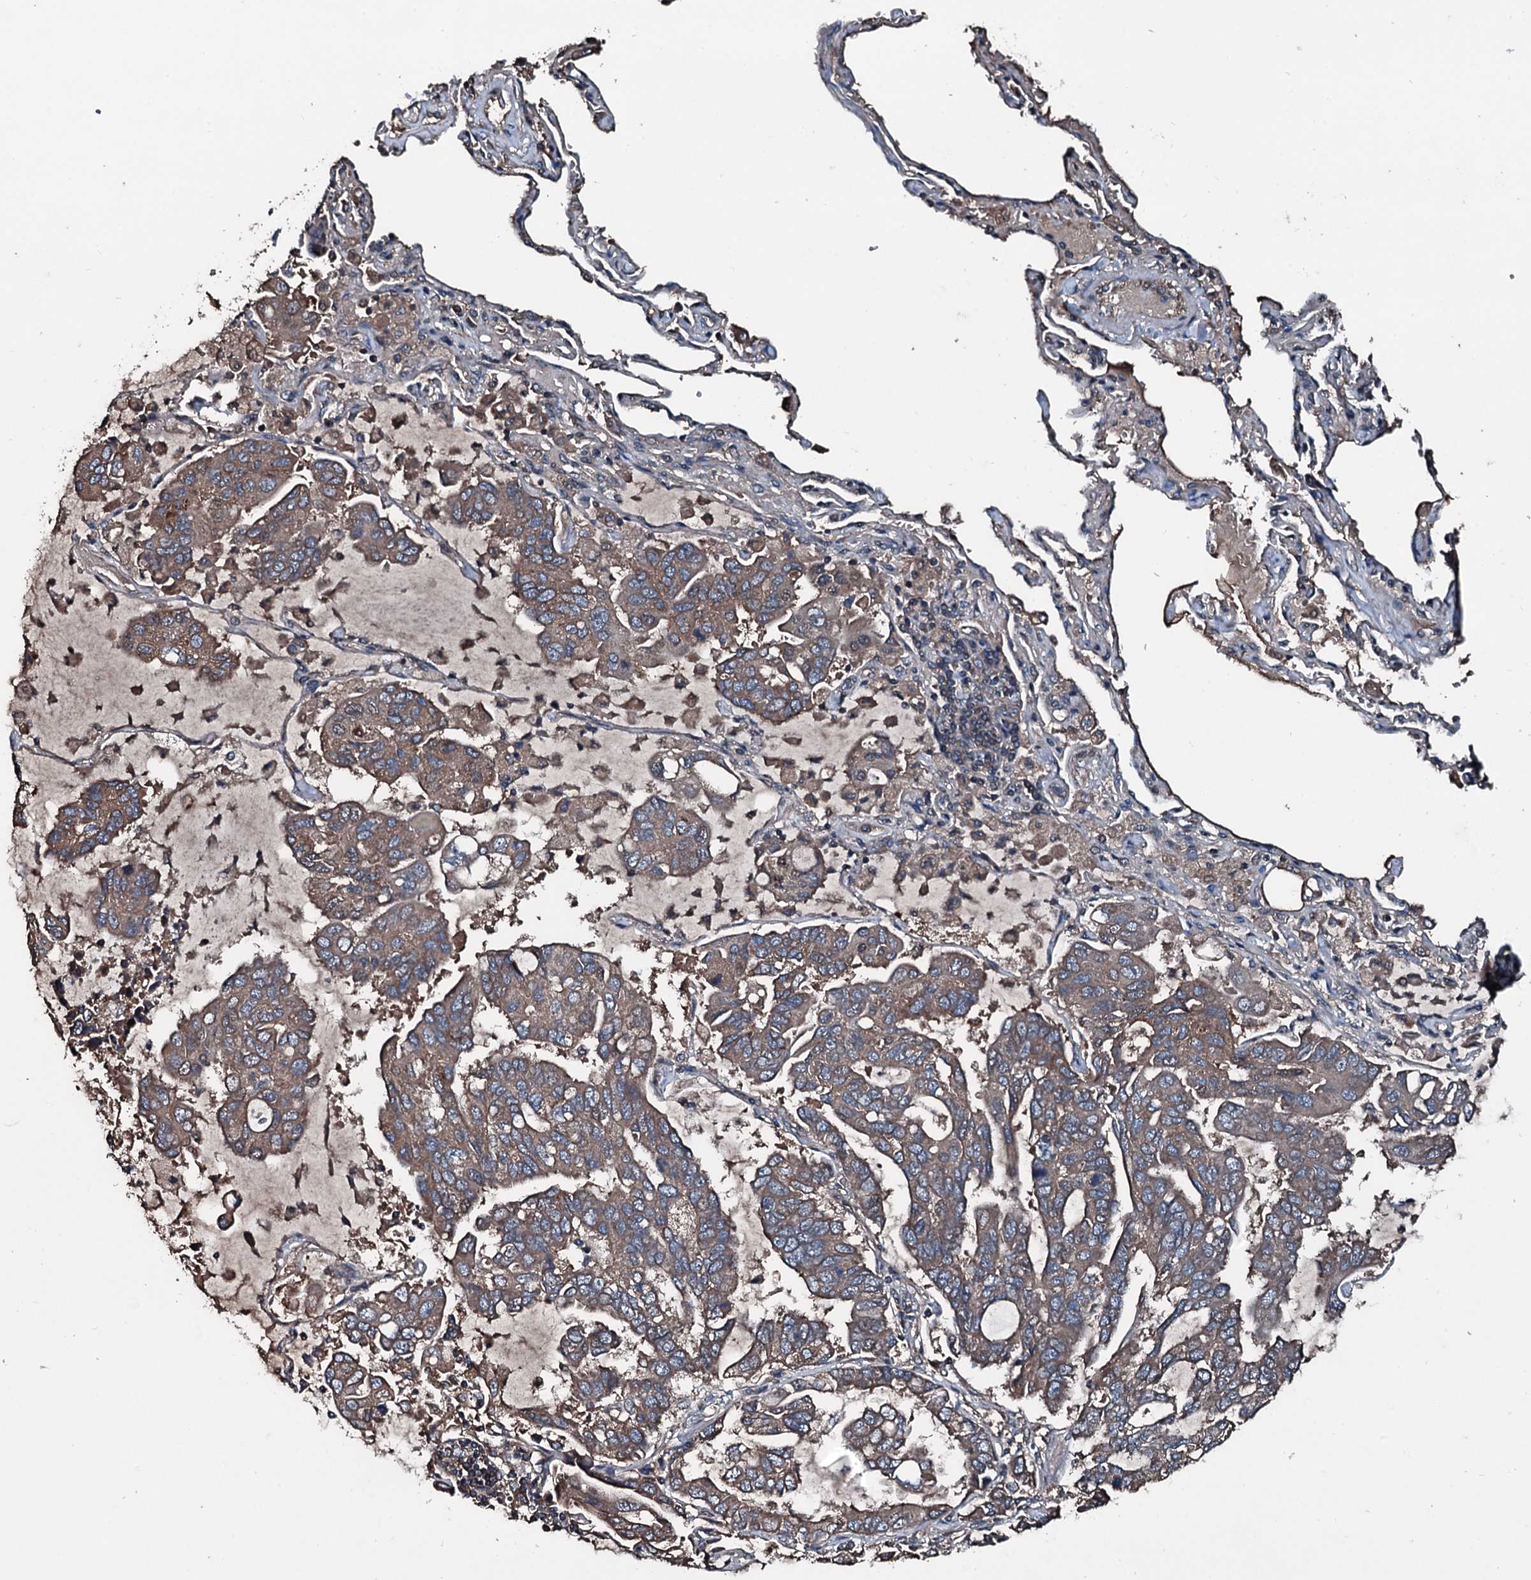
{"staining": {"intensity": "moderate", "quantity": ">75%", "location": "cytoplasmic/membranous"}, "tissue": "lung cancer", "cell_type": "Tumor cells", "image_type": "cancer", "snomed": [{"axis": "morphology", "description": "Adenocarcinoma, NOS"}, {"axis": "topography", "description": "Lung"}], "caption": "Adenocarcinoma (lung) stained with a brown dye reveals moderate cytoplasmic/membranous positive positivity in about >75% of tumor cells.", "gene": "AARS1", "patient": {"sex": "male", "age": 64}}